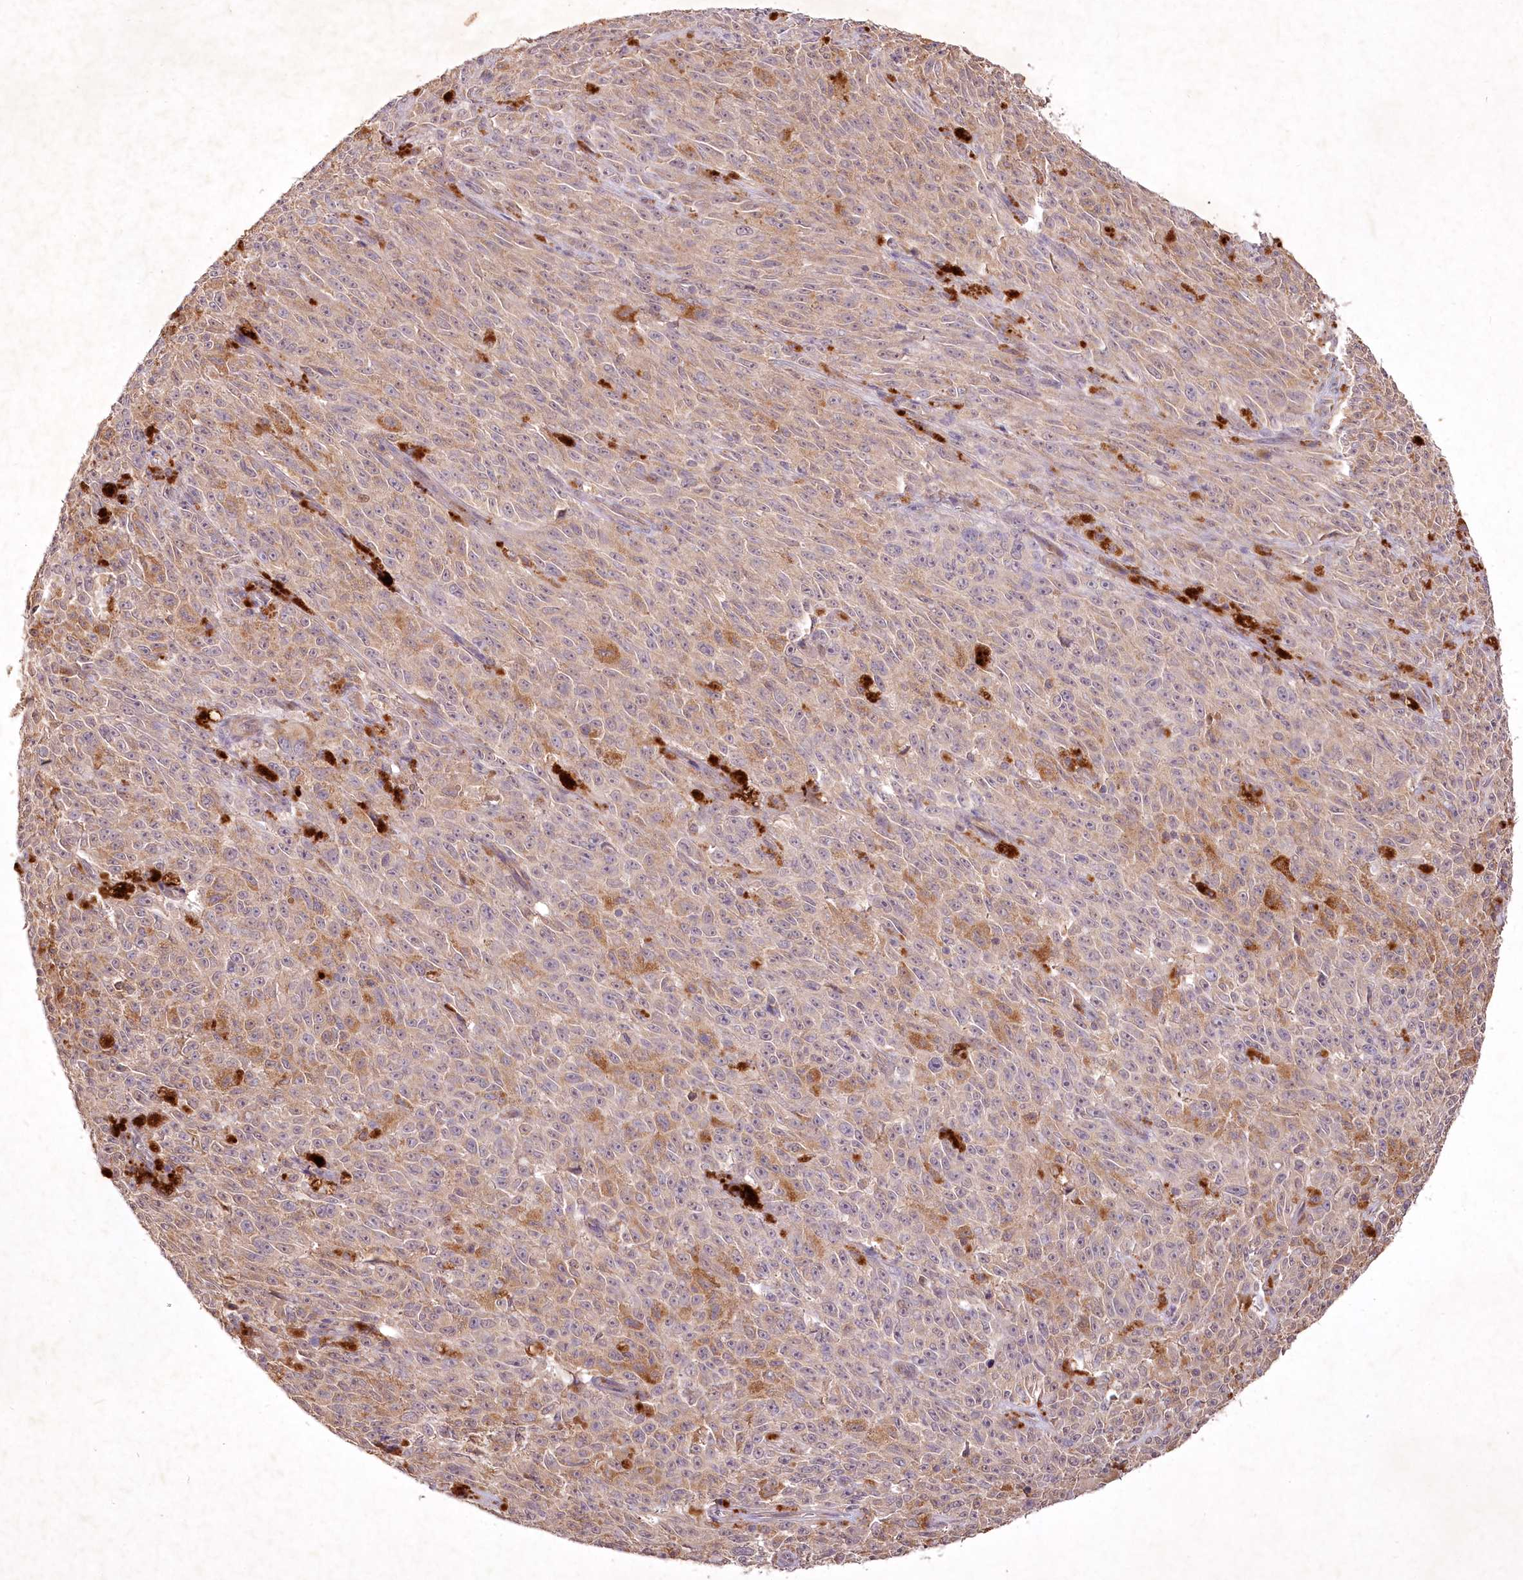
{"staining": {"intensity": "weak", "quantity": "<25%", "location": "cytoplasmic/membranous"}, "tissue": "melanoma", "cell_type": "Tumor cells", "image_type": "cancer", "snomed": [{"axis": "morphology", "description": "Malignant melanoma, NOS"}, {"axis": "topography", "description": "Skin"}], "caption": "A photomicrograph of malignant melanoma stained for a protein shows no brown staining in tumor cells.", "gene": "IRAK1BP1", "patient": {"sex": "female", "age": 82}}